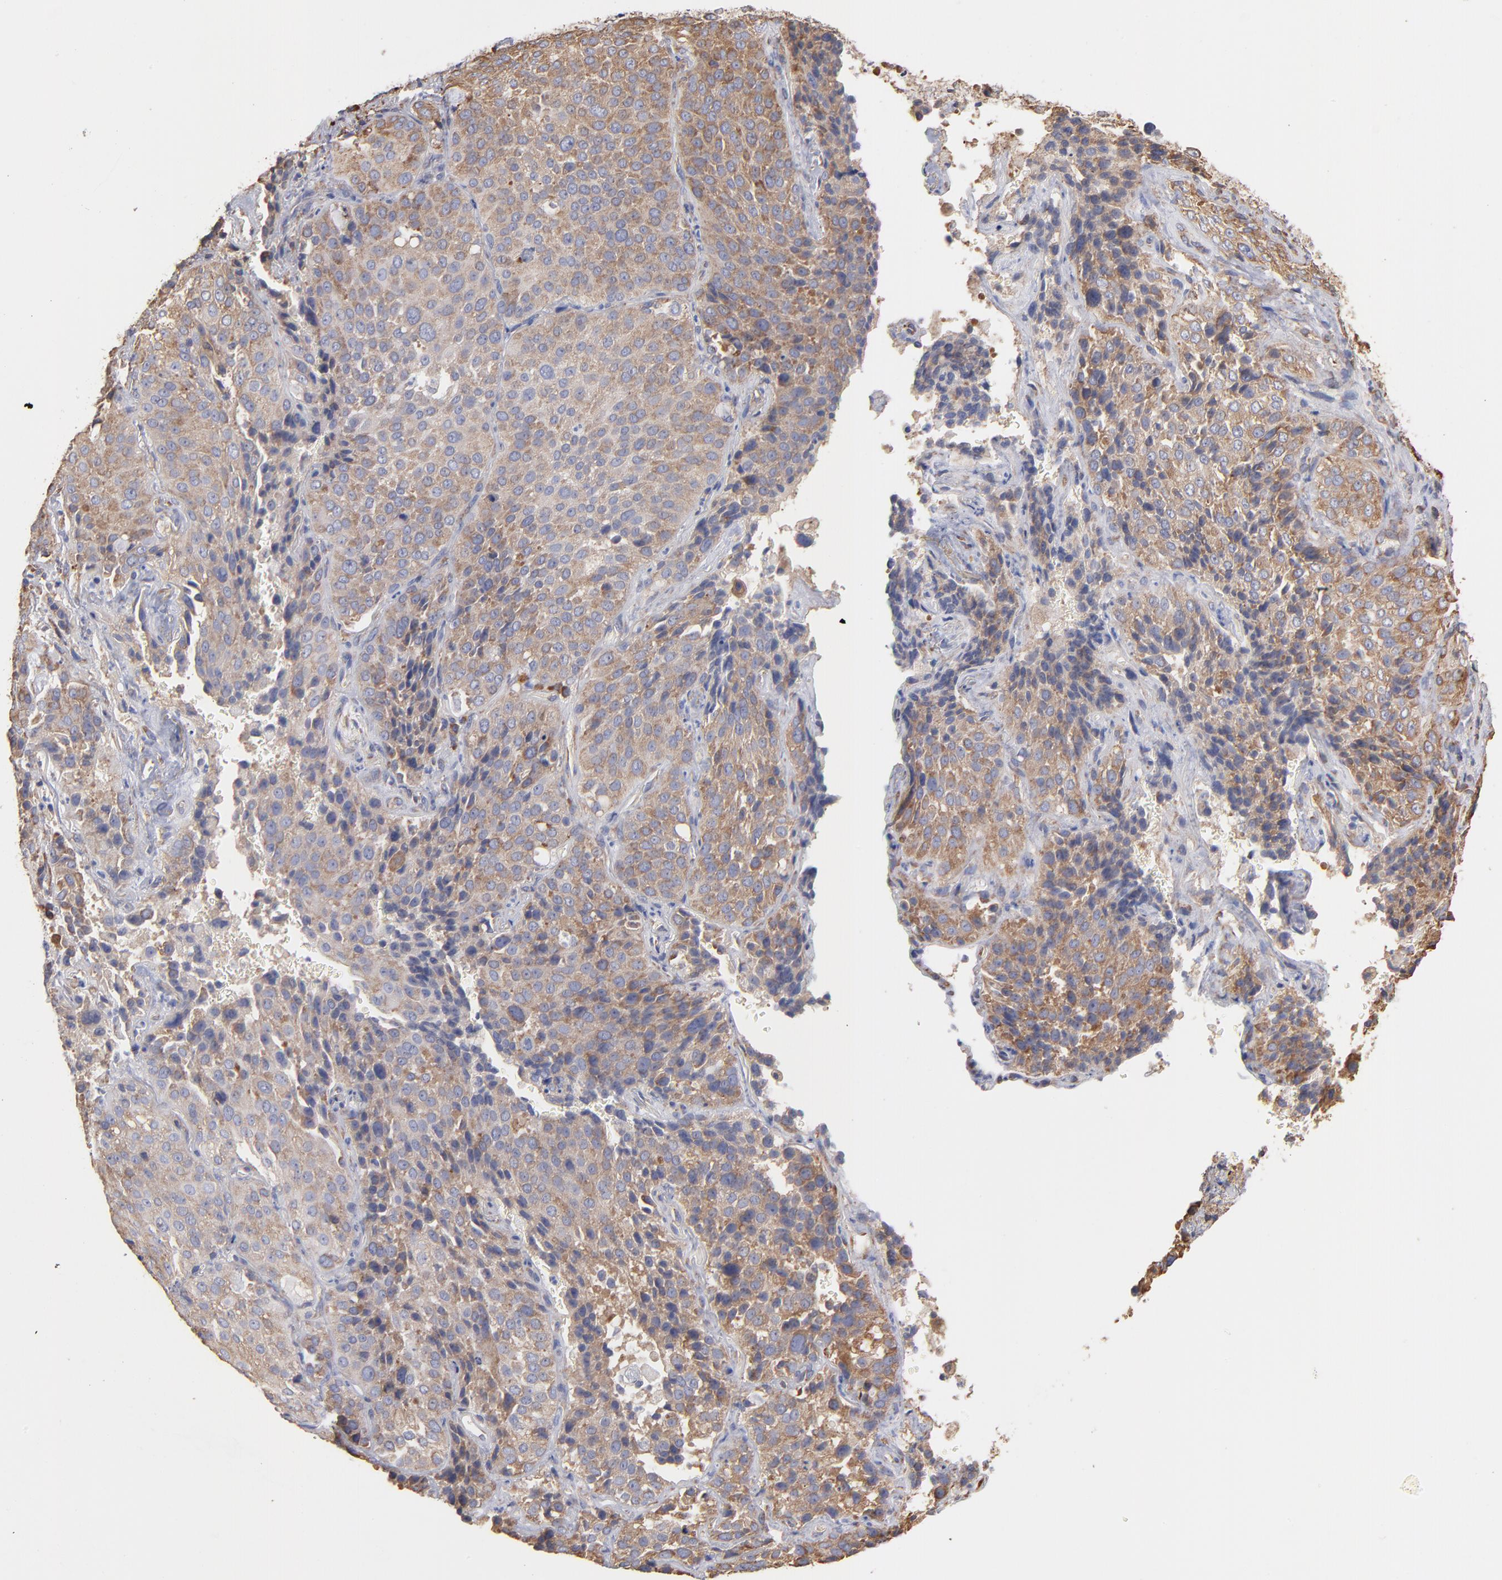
{"staining": {"intensity": "moderate", "quantity": ">75%", "location": "cytoplasmic/membranous"}, "tissue": "lung cancer", "cell_type": "Tumor cells", "image_type": "cancer", "snomed": [{"axis": "morphology", "description": "Squamous cell carcinoma, NOS"}, {"axis": "topography", "description": "Lung"}], "caption": "This is a photomicrograph of IHC staining of lung cancer (squamous cell carcinoma), which shows moderate staining in the cytoplasmic/membranous of tumor cells.", "gene": "RPL9", "patient": {"sex": "male", "age": 54}}